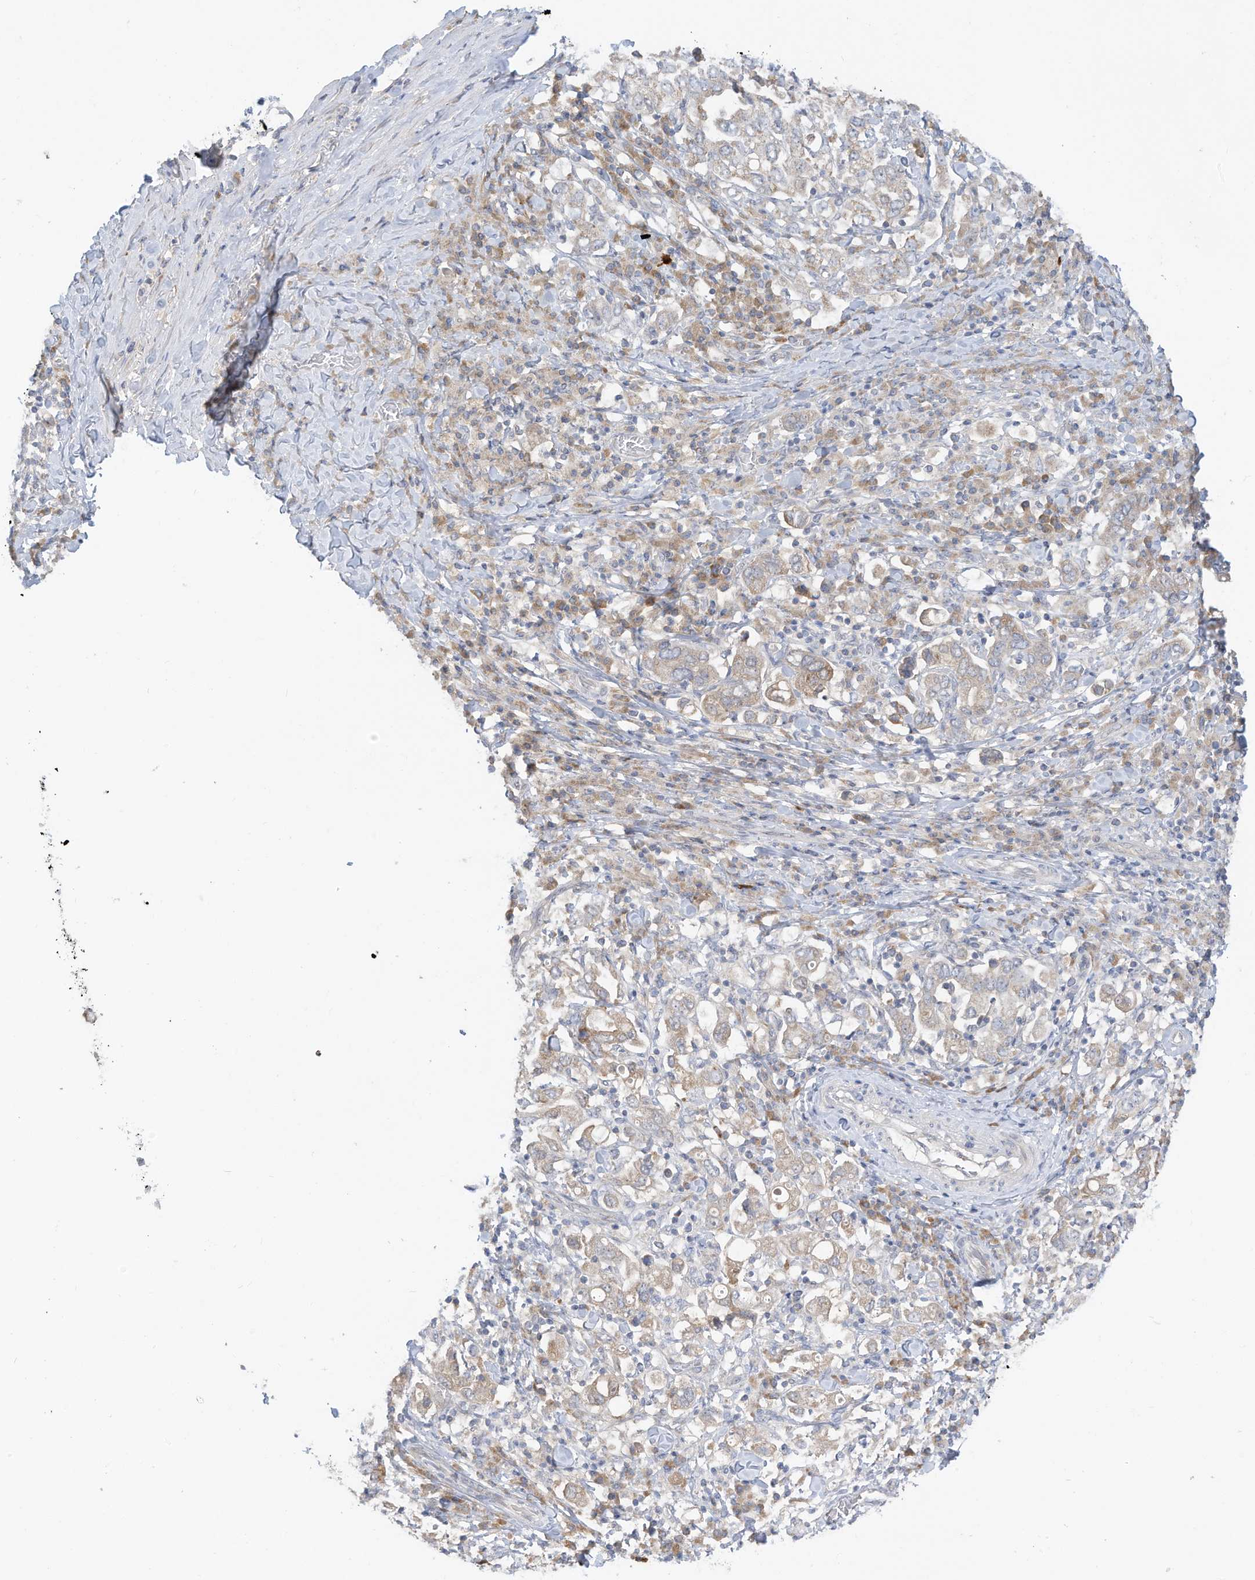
{"staining": {"intensity": "weak", "quantity": "<25%", "location": "cytoplasmic/membranous"}, "tissue": "stomach cancer", "cell_type": "Tumor cells", "image_type": "cancer", "snomed": [{"axis": "morphology", "description": "Adenocarcinoma, NOS"}, {"axis": "topography", "description": "Stomach, upper"}], "caption": "The IHC image has no significant expression in tumor cells of stomach adenocarcinoma tissue. (DAB immunohistochemistry with hematoxylin counter stain).", "gene": "LRRN2", "patient": {"sex": "male", "age": 62}}